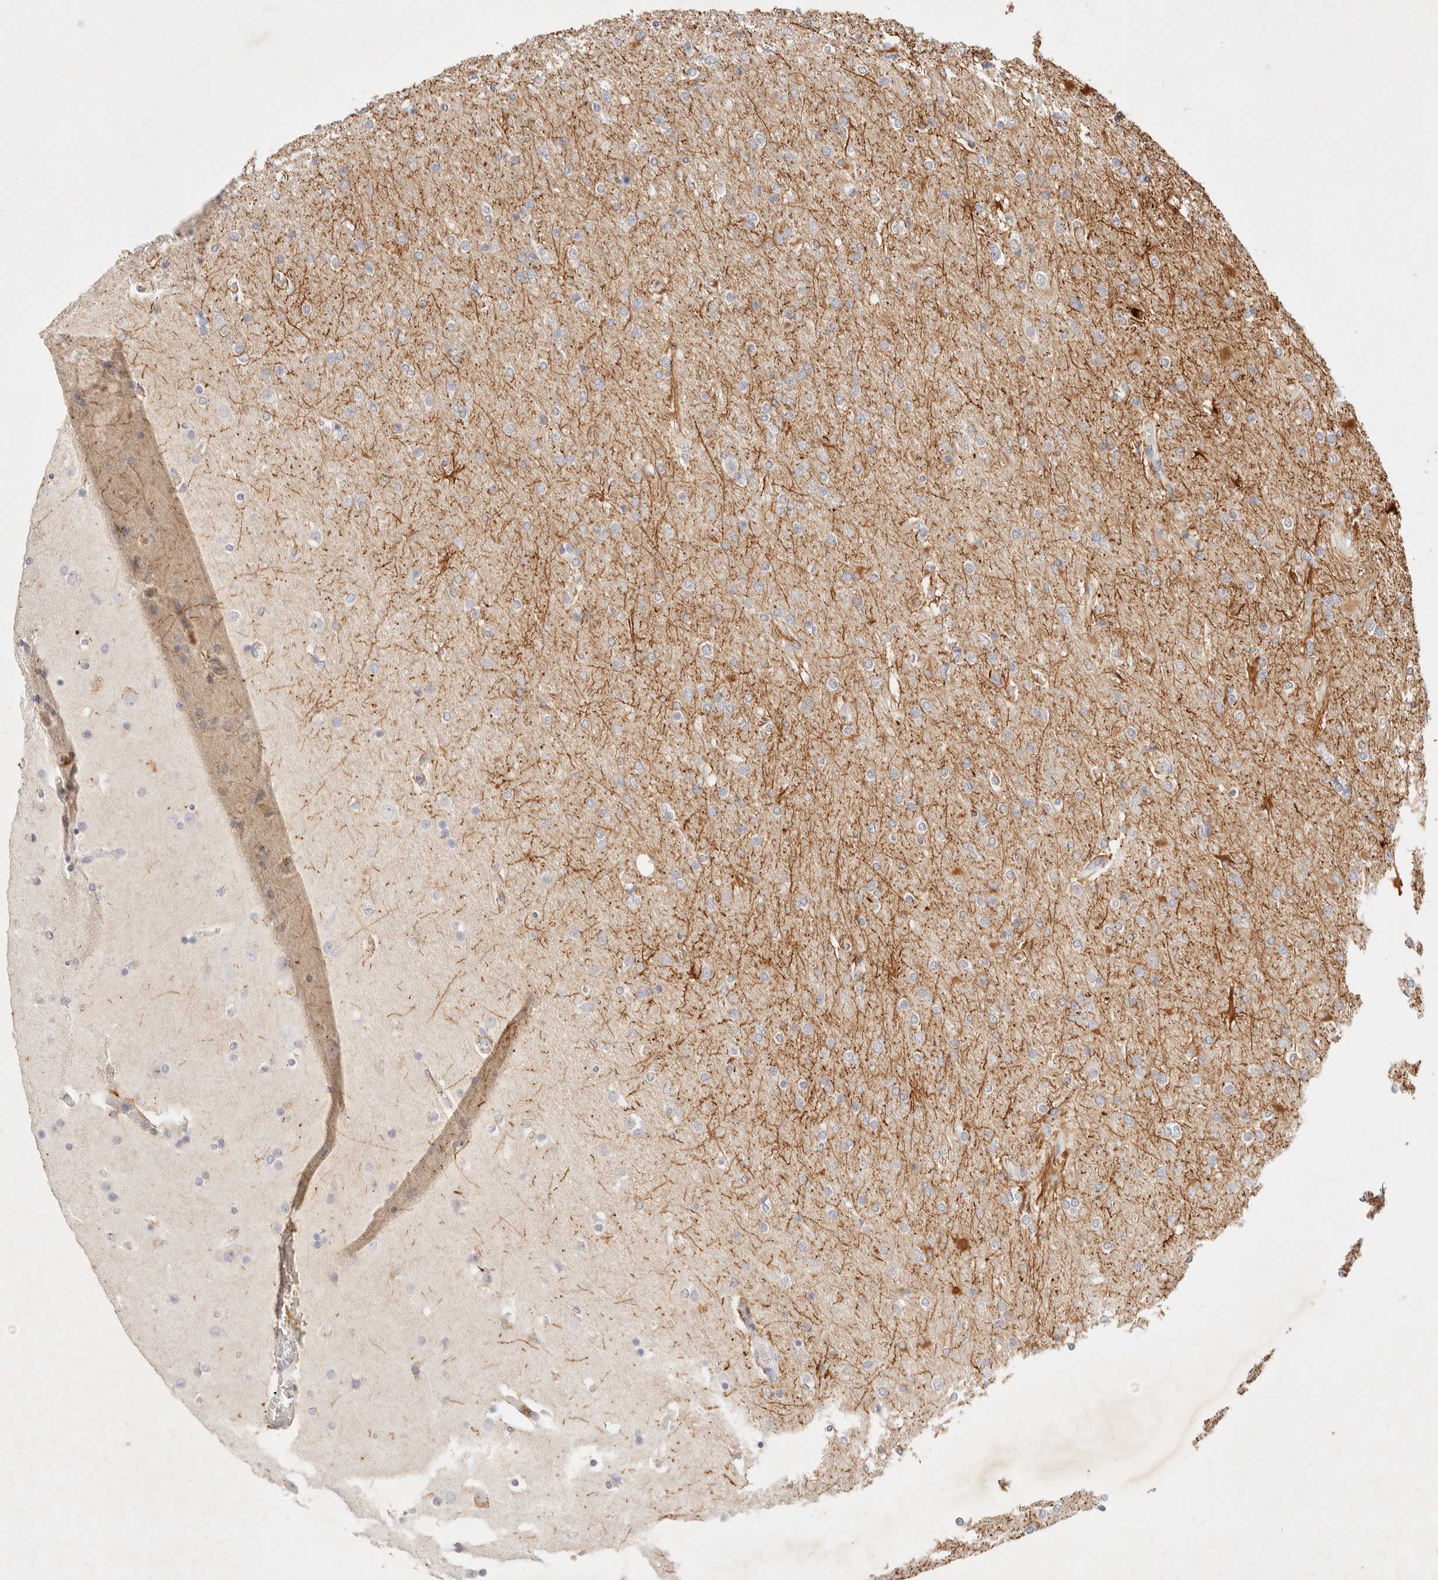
{"staining": {"intensity": "negative", "quantity": "none", "location": "none"}, "tissue": "glioma", "cell_type": "Tumor cells", "image_type": "cancer", "snomed": [{"axis": "morphology", "description": "Glioma, malignant, High grade"}, {"axis": "topography", "description": "Cerebral cortex"}], "caption": "IHC of human glioma displays no expression in tumor cells. (DAB (3,3'-diaminobenzidine) IHC visualized using brightfield microscopy, high magnification).", "gene": "GPR84", "patient": {"sex": "female", "age": 36}}